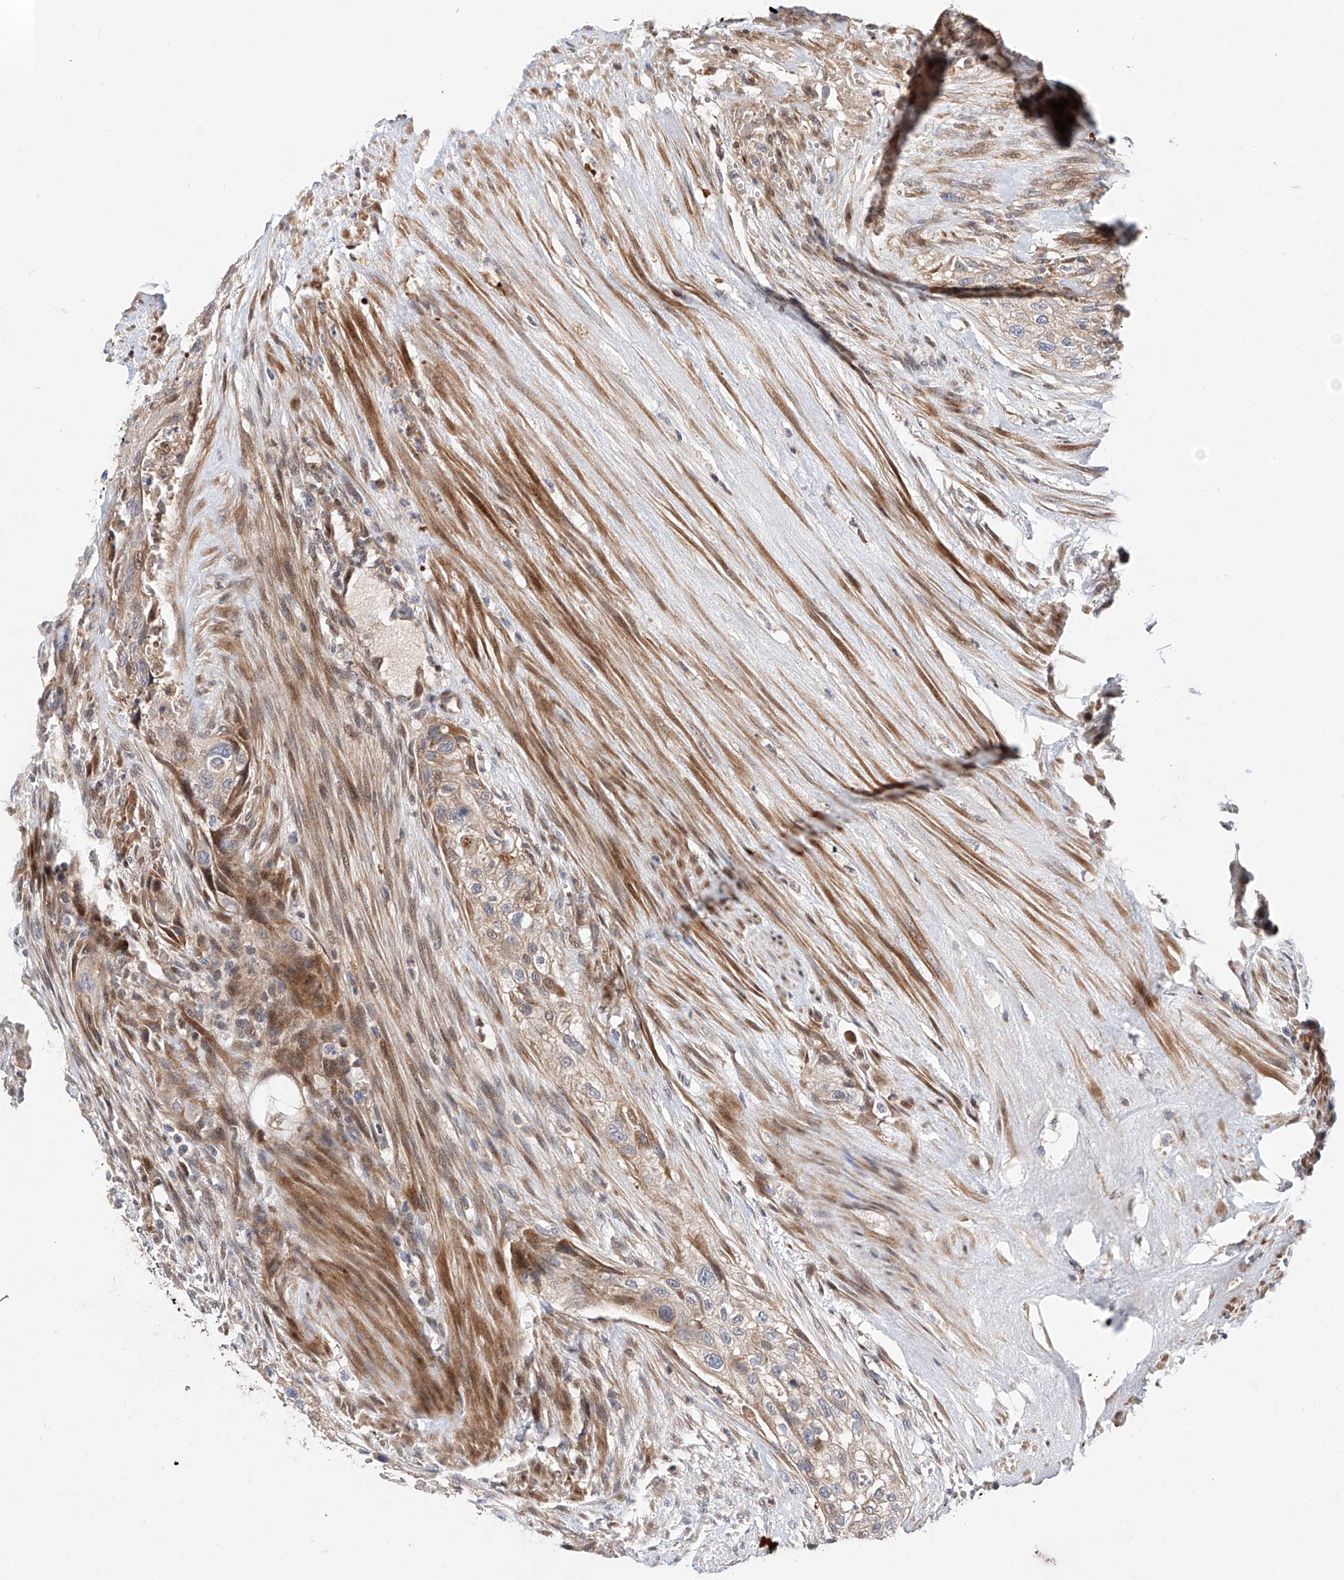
{"staining": {"intensity": "moderate", "quantity": "25%-75%", "location": "cytoplasmic/membranous,nuclear"}, "tissue": "urothelial cancer", "cell_type": "Tumor cells", "image_type": "cancer", "snomed": [{"axis": "morphology", "description": "Urothelial carcinoma, High grade"}, {"axis": "topography", "description": "Urinary bladder"}], "caption": "There is medium levels of moderate cytoplasmic/membranous and nuclear positivity in tumor cells of urothelial carcinoma (high-grade), as demonstrated by immunohistochemical staining (brown color).", "gene": "FUCA2", "patient": {"sex": "male", "age": 35}}